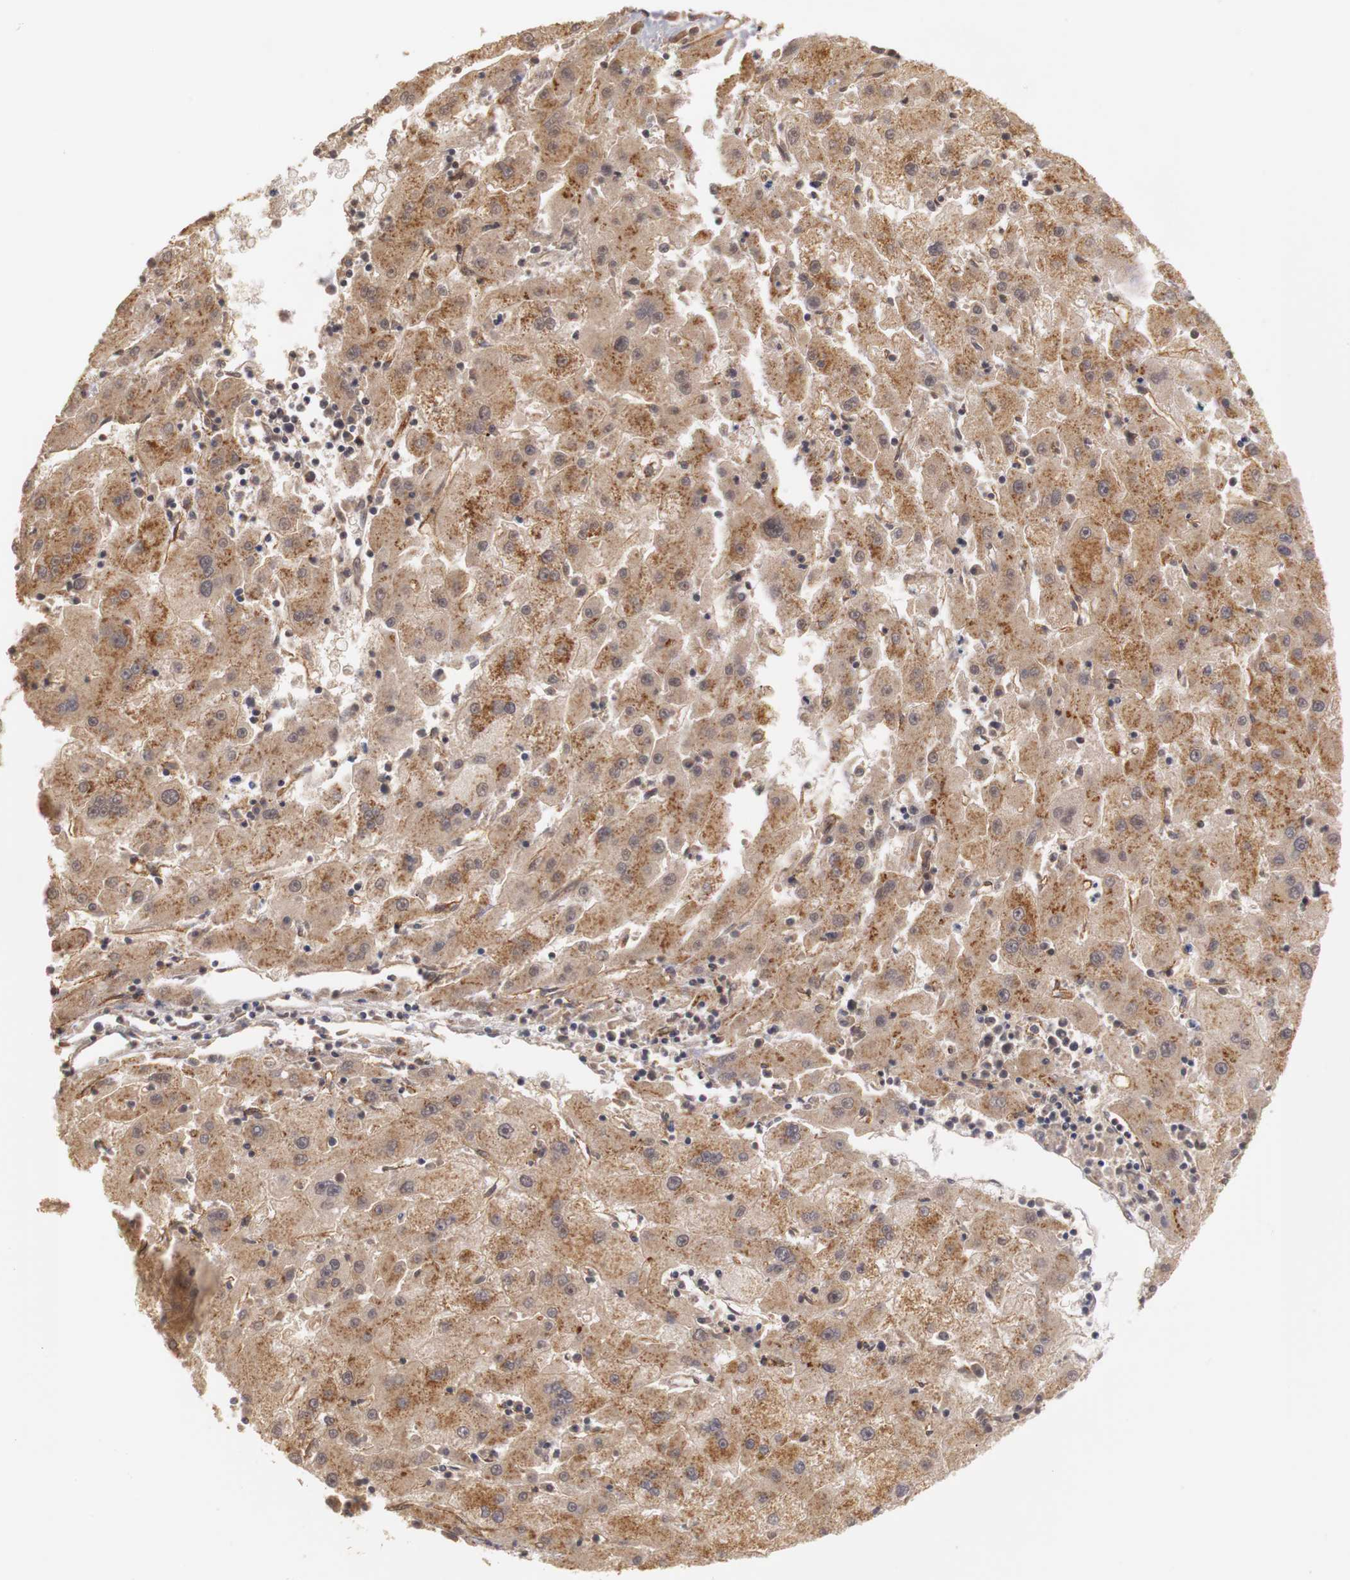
{"staining": {"intensity": "moderate", "quantity": ">75%", "location": "cytoplasmic/membranous,nuclear"}, "tissue": "liver cancer", "cell_type": "Tumor cells", "image_type": "cancer", "snomed": [{"axis": "morphology", "description": "Carcinoma, Hepatocellular, NOS"}, {"axis": "topography", "description": "Liver"}], "caption": "Approximately >75% of tumor cells in human liver cancer exhibit moderate cytoplasmic/membranous and nuclear protein expression as visualized by brown immunohistochemical staining.", "gene": "PLEKHA1", "patient": {"sex": "male", "age": 72}}